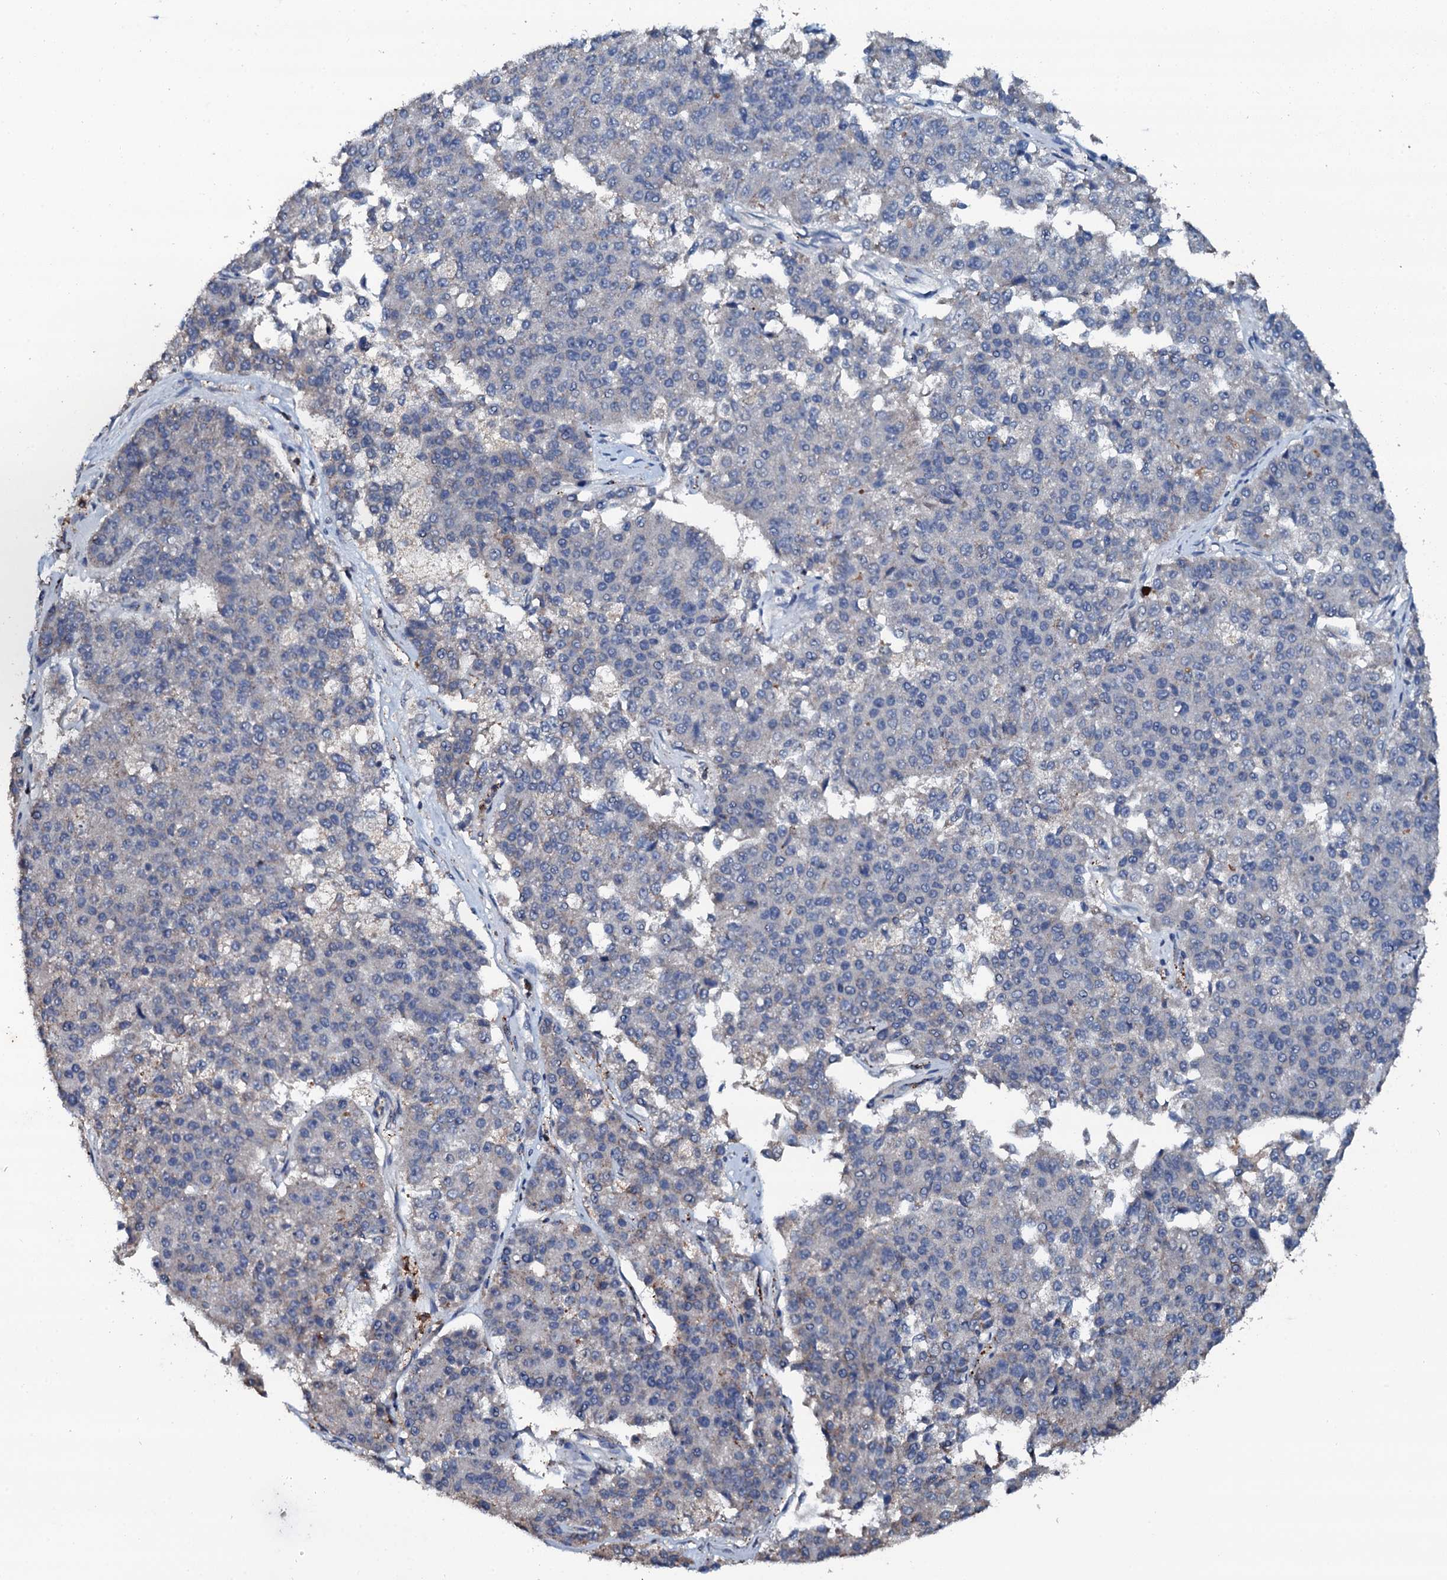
{"staining": {"intensity": "negative", "quantity": "none", "location": "none"}, "tissue": "pancreatic cancer", "cell_type": "Tumor cells", "image_type": "cancer", "snomed": [{"axis": "morphology", "description": "Adenocarcinoma, NOS"}, {"axis": "topography", "description": "Pancreas"}], "caption": "High power microscopy image of an IHC photomicrograph of pancreatic cancer, revealing no significant staining in tumor cells.", "gene": "GRK2", "patient": {"sex": "male", "age": 50}}